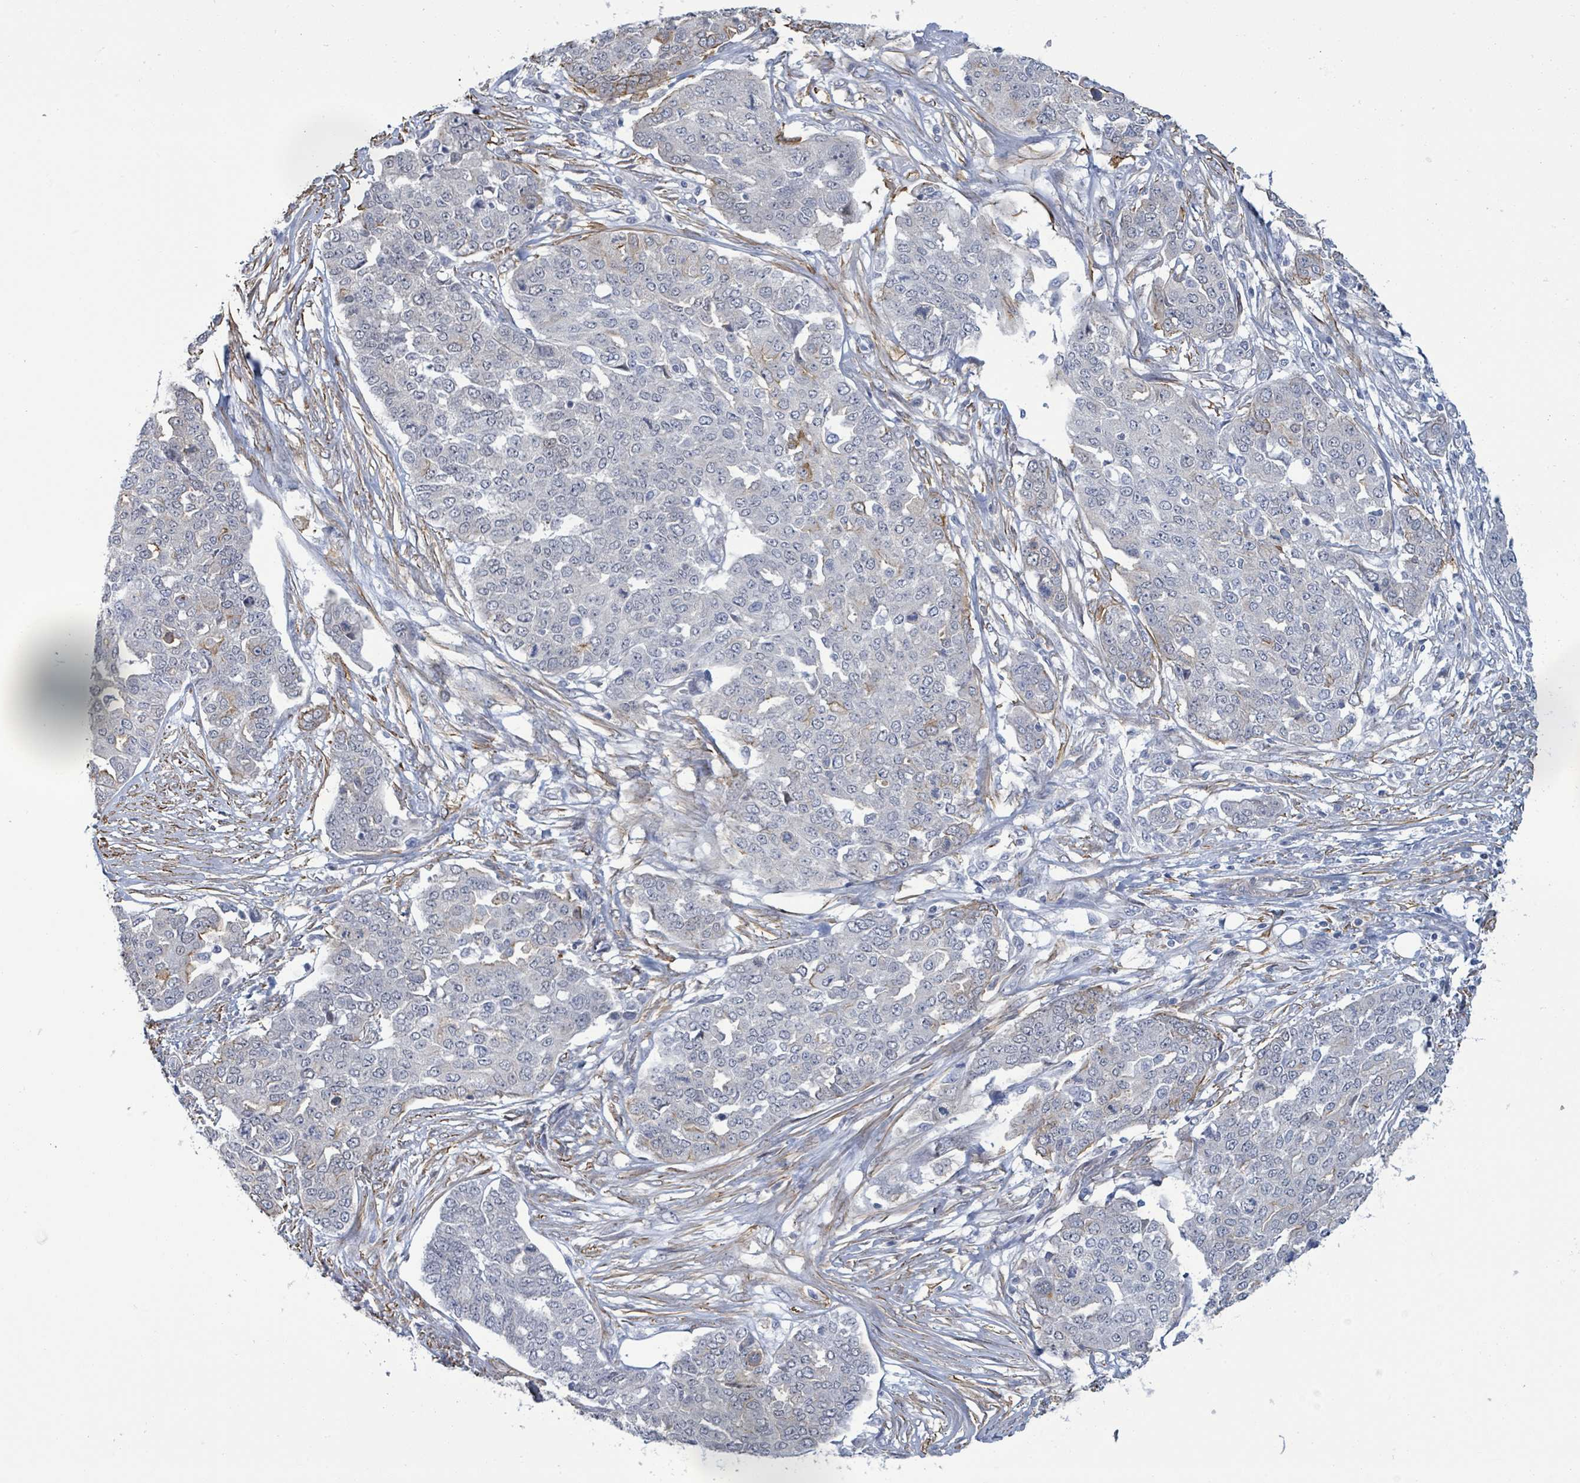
{"staining": {"intensity": "negative", "quantity": "none", "location": "none"}, "tissue": "ovarian cancer", "cell_type": "Tumor cells", "image_type": "cancer", "snomed": [{"axis": "morphology", "description": "Cystadenocarcinoma, serous, NOS"}, {"axis": "topography", "description": "Soft tissue"}, {"axis": "topography", "description": "Ovary"}], "caption": "DAB immunohistochemical staining of serous cystadenocarcinoma (ovarian) reveals no significant staining in tumor cells.", "gene": "DMRTC1B", "patient": {"sex": "female", "age": 57}}